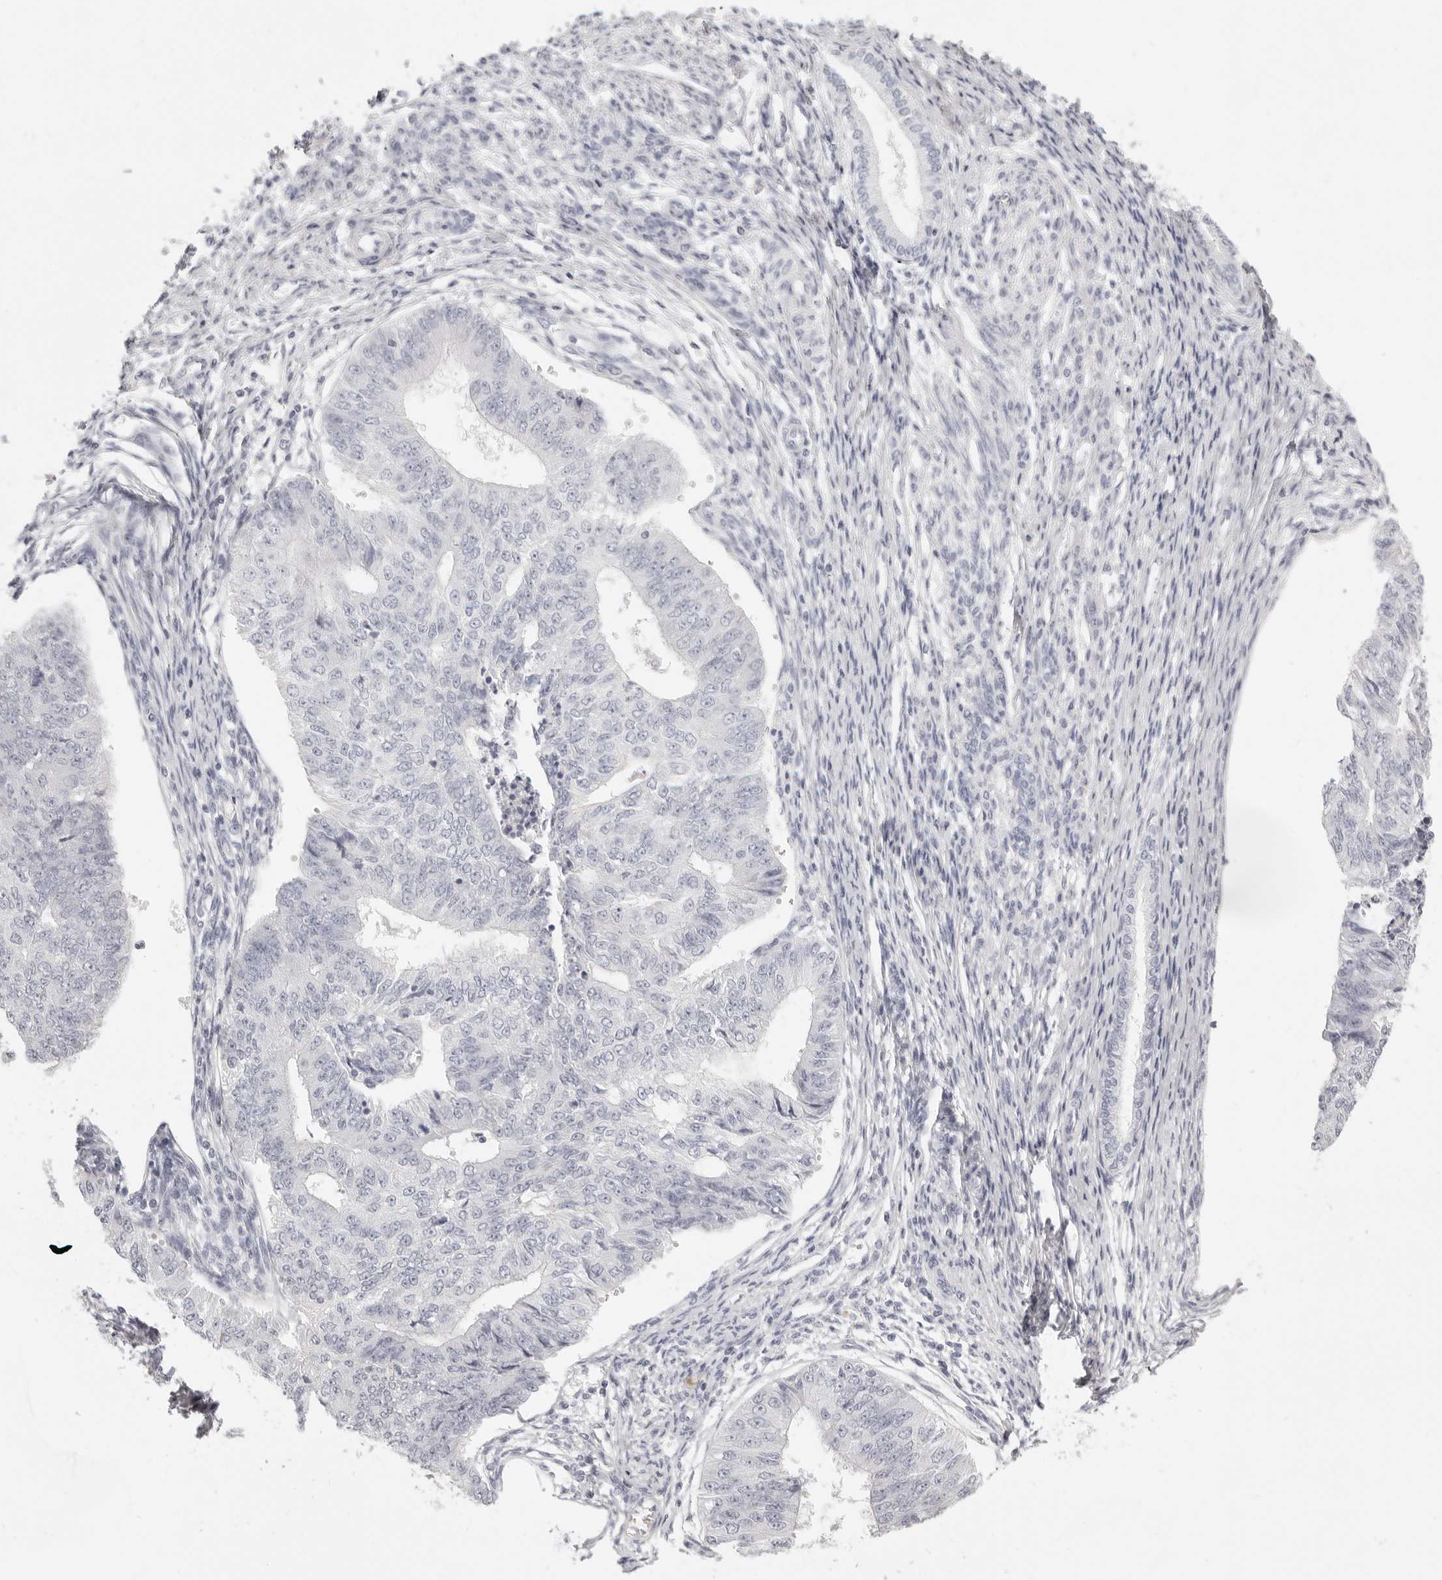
{"staining": {"intensity": "negative", "quantity": "none", "location": "none"}, "tissue": "endometrial cancer", "cell_type": "Tumor cells", "image_type": "cancer", "snomed": [{"axis": "morphology", "description": "Adenocarcinoma, NOS"}, {"axis": "topography", "description": "Endometrium"}], "caption": "The immunohistochemistry (IHC) histopathology image has no significant positivity in tumor cells of adenocarcinoma (endometrial) tissue.", "gene": "FABP1", "patient": {"sex": "female", "age": 32}}